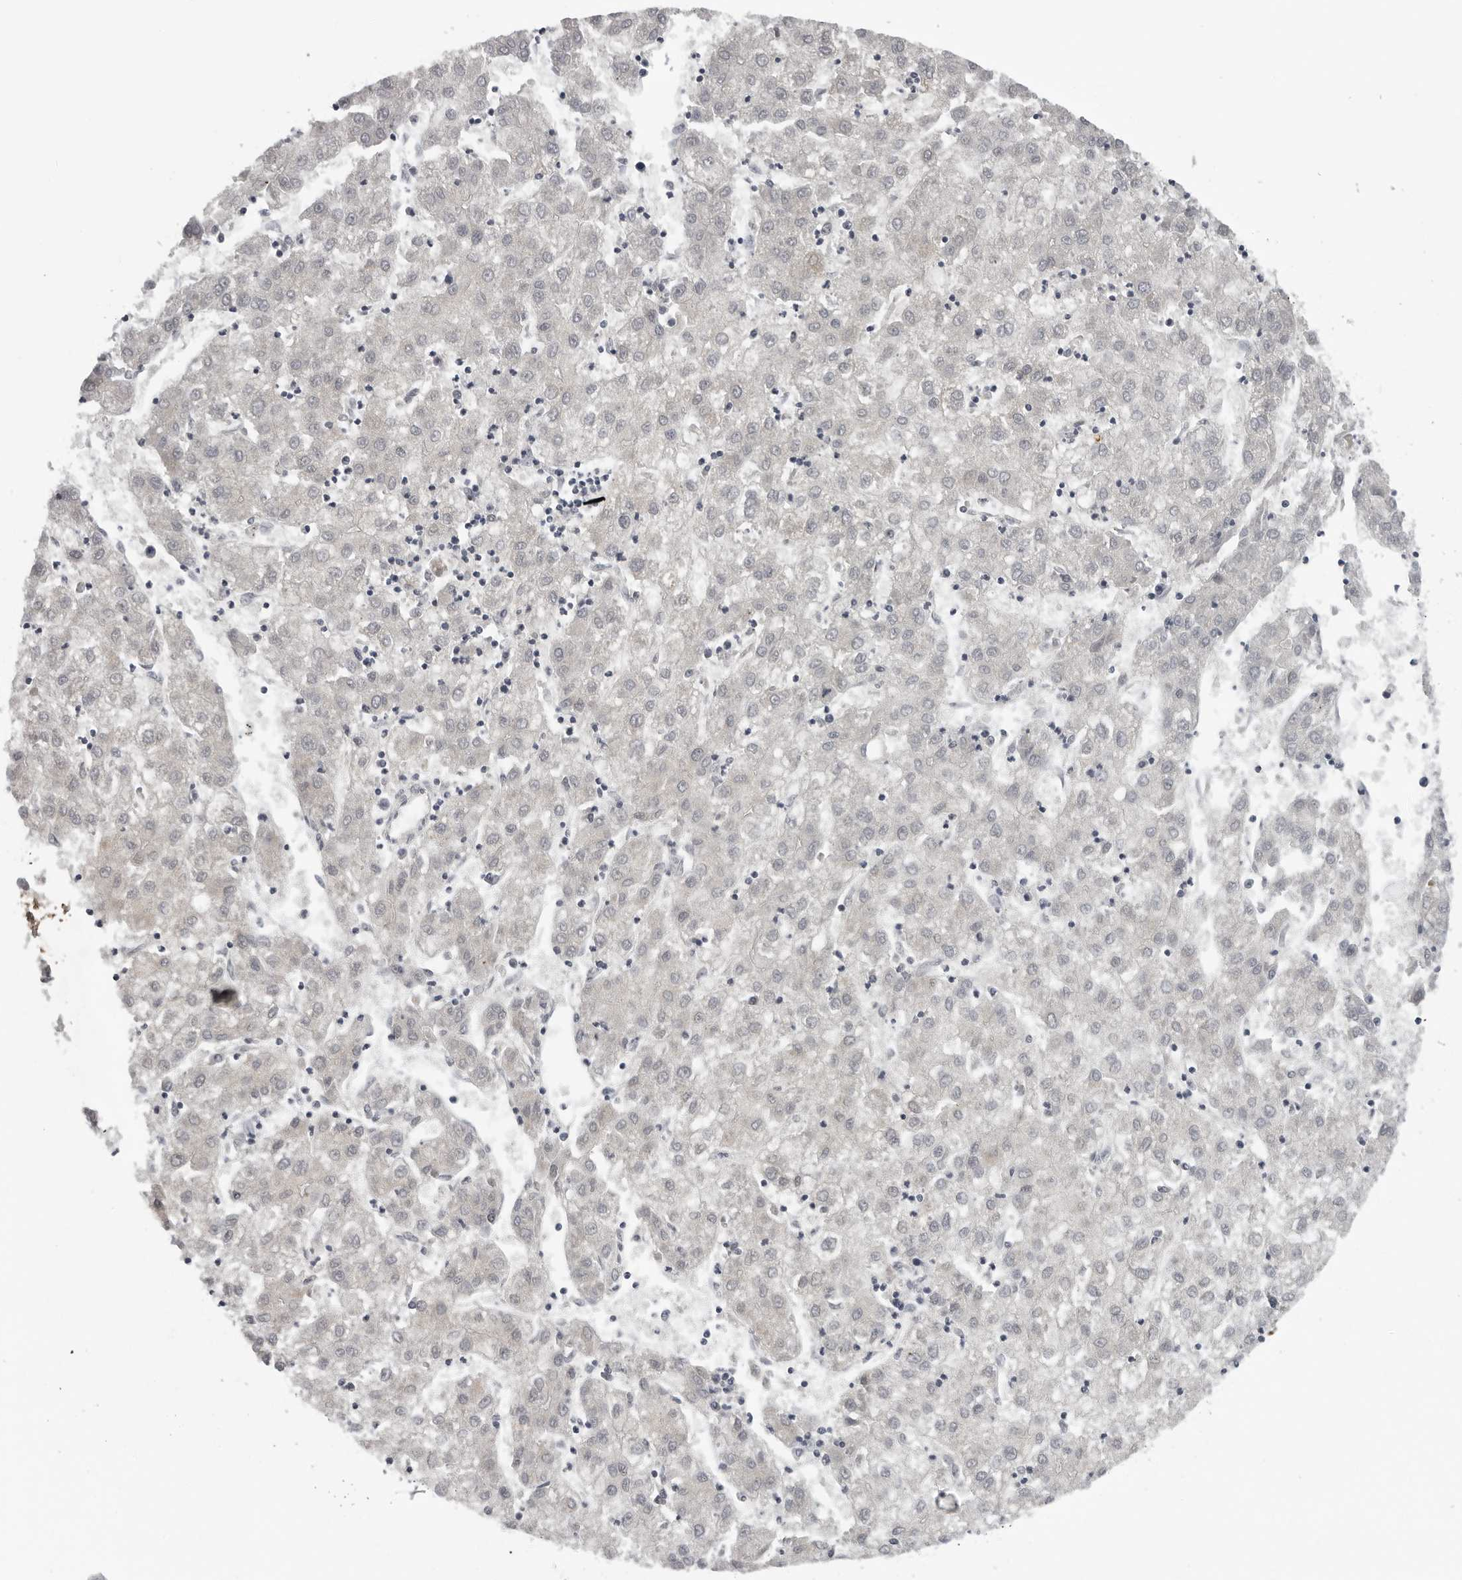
{"staining": {"intensity": "negative", "quantity": "none", "location": "none"}, "tissue": "liver cancer", "cell_type": "Tumor cells", "image_type": "cancer", "snomed": [{"axis": "morphology", "description": "Carcinoma, Hepatocellular, NOS"}, {"axis": "topography", "description": "Liver"}], "caption": "High power microscopy image of an immunohistochemistry (IHC) image of hepatocellular carcinoma (liver), revealing no significant expression in tumor cells.", "gene": "CPT2", "patient": {"sex": "male", "age": 72}}